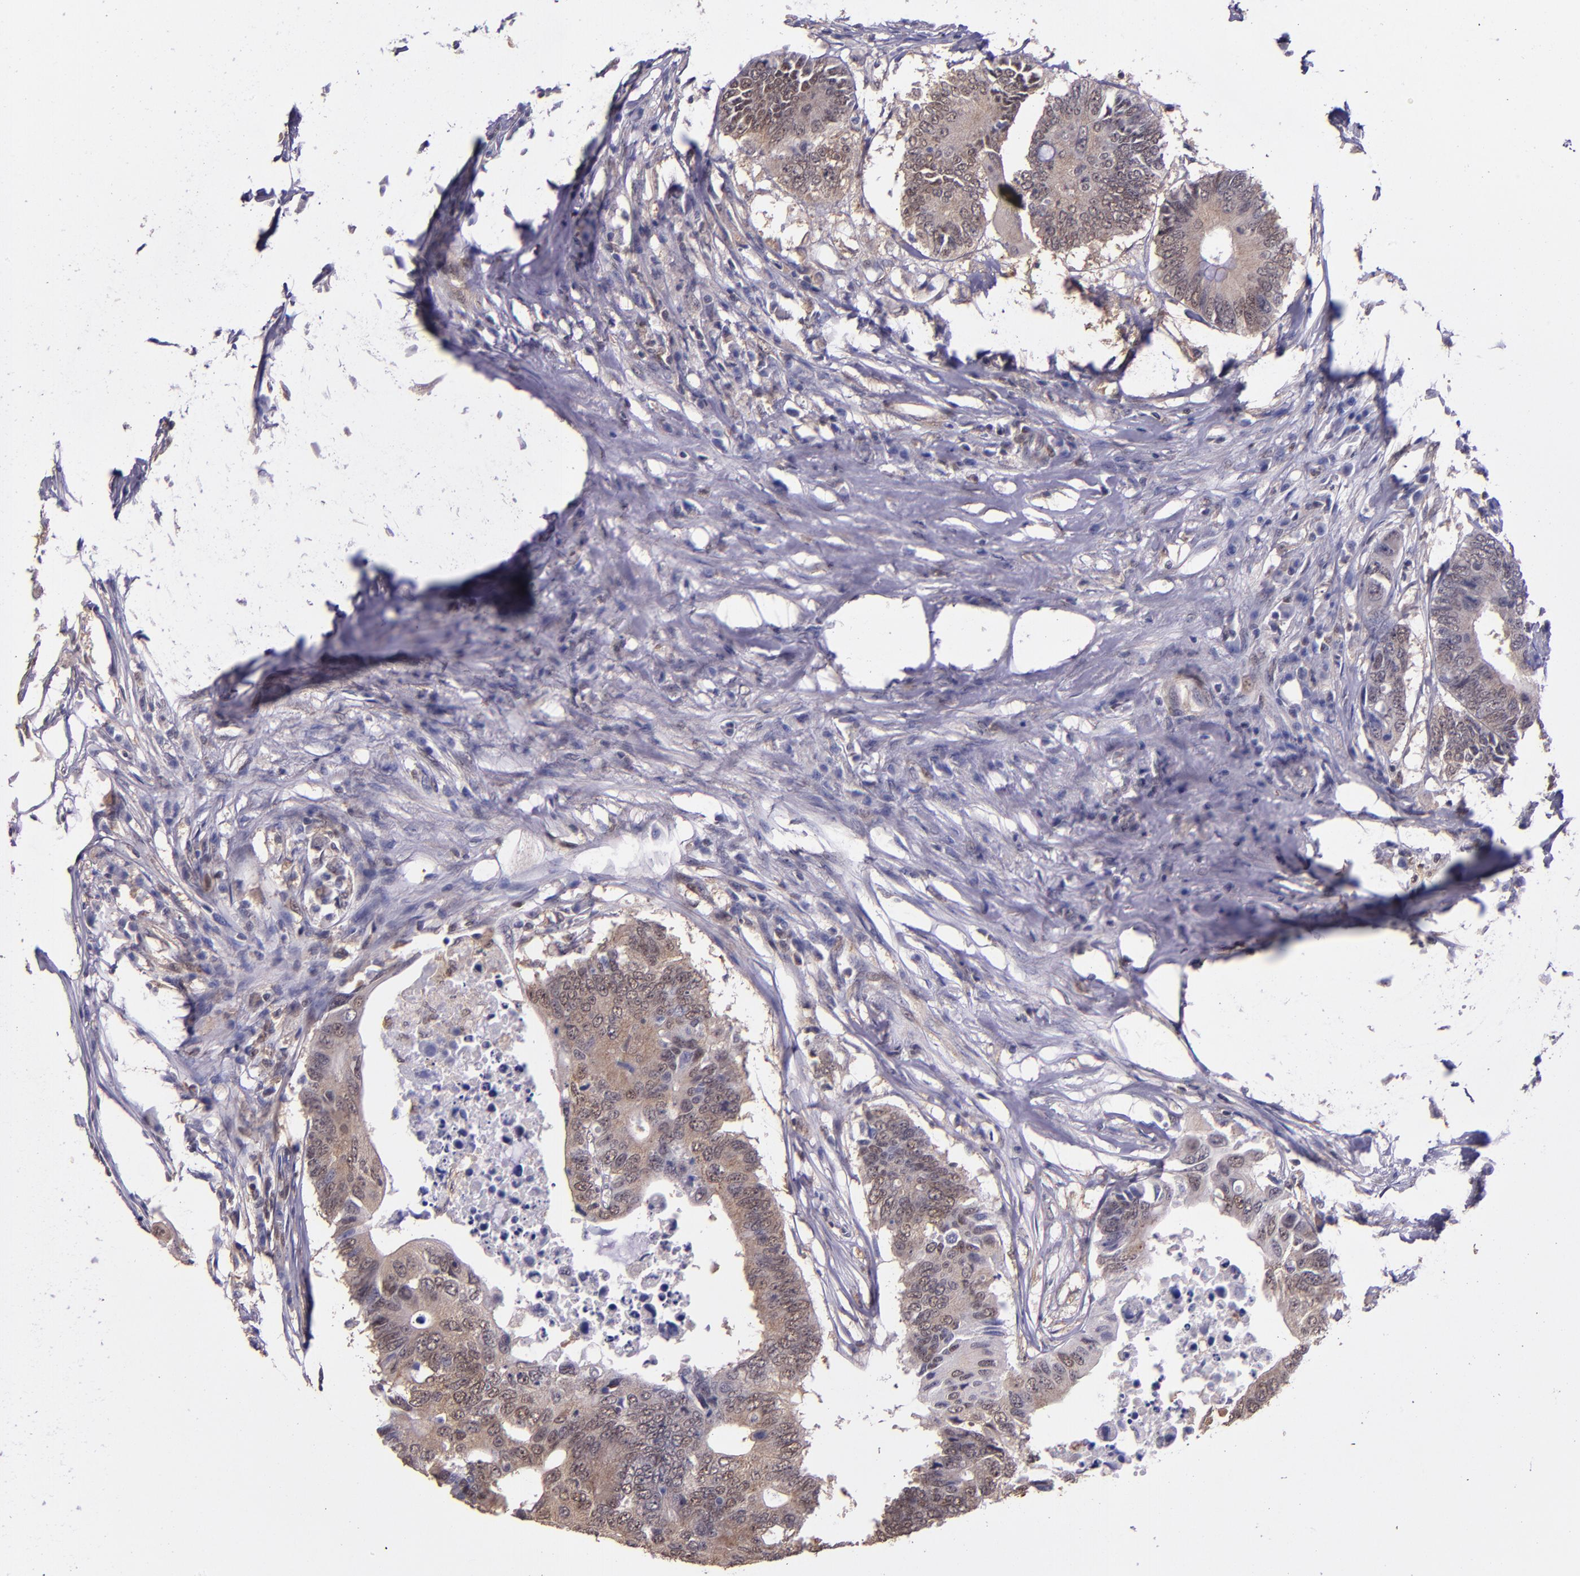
{"staining": {"intensity": "moderate", "quantity": "25%-75%", "location": "cytoplasmic/membranous"}, "tissue": "colorectal cancer", "cell_type": "Tumor cells", "image_type": "cancer", "snomed": [{"axis": "morphology", "description": "Adenocarcinoma, NOS"}, {"axis": "topography", "description": "Colon"}], "caption": "Human colorectal adenocarcinoma stained for a protein (brown) reveals moderate cytoplasmic/membranous positive positivity in about 25%-75% of tumor cells.", "gene": "STAT6", "patient": {"sex": "male", "age": 71}}